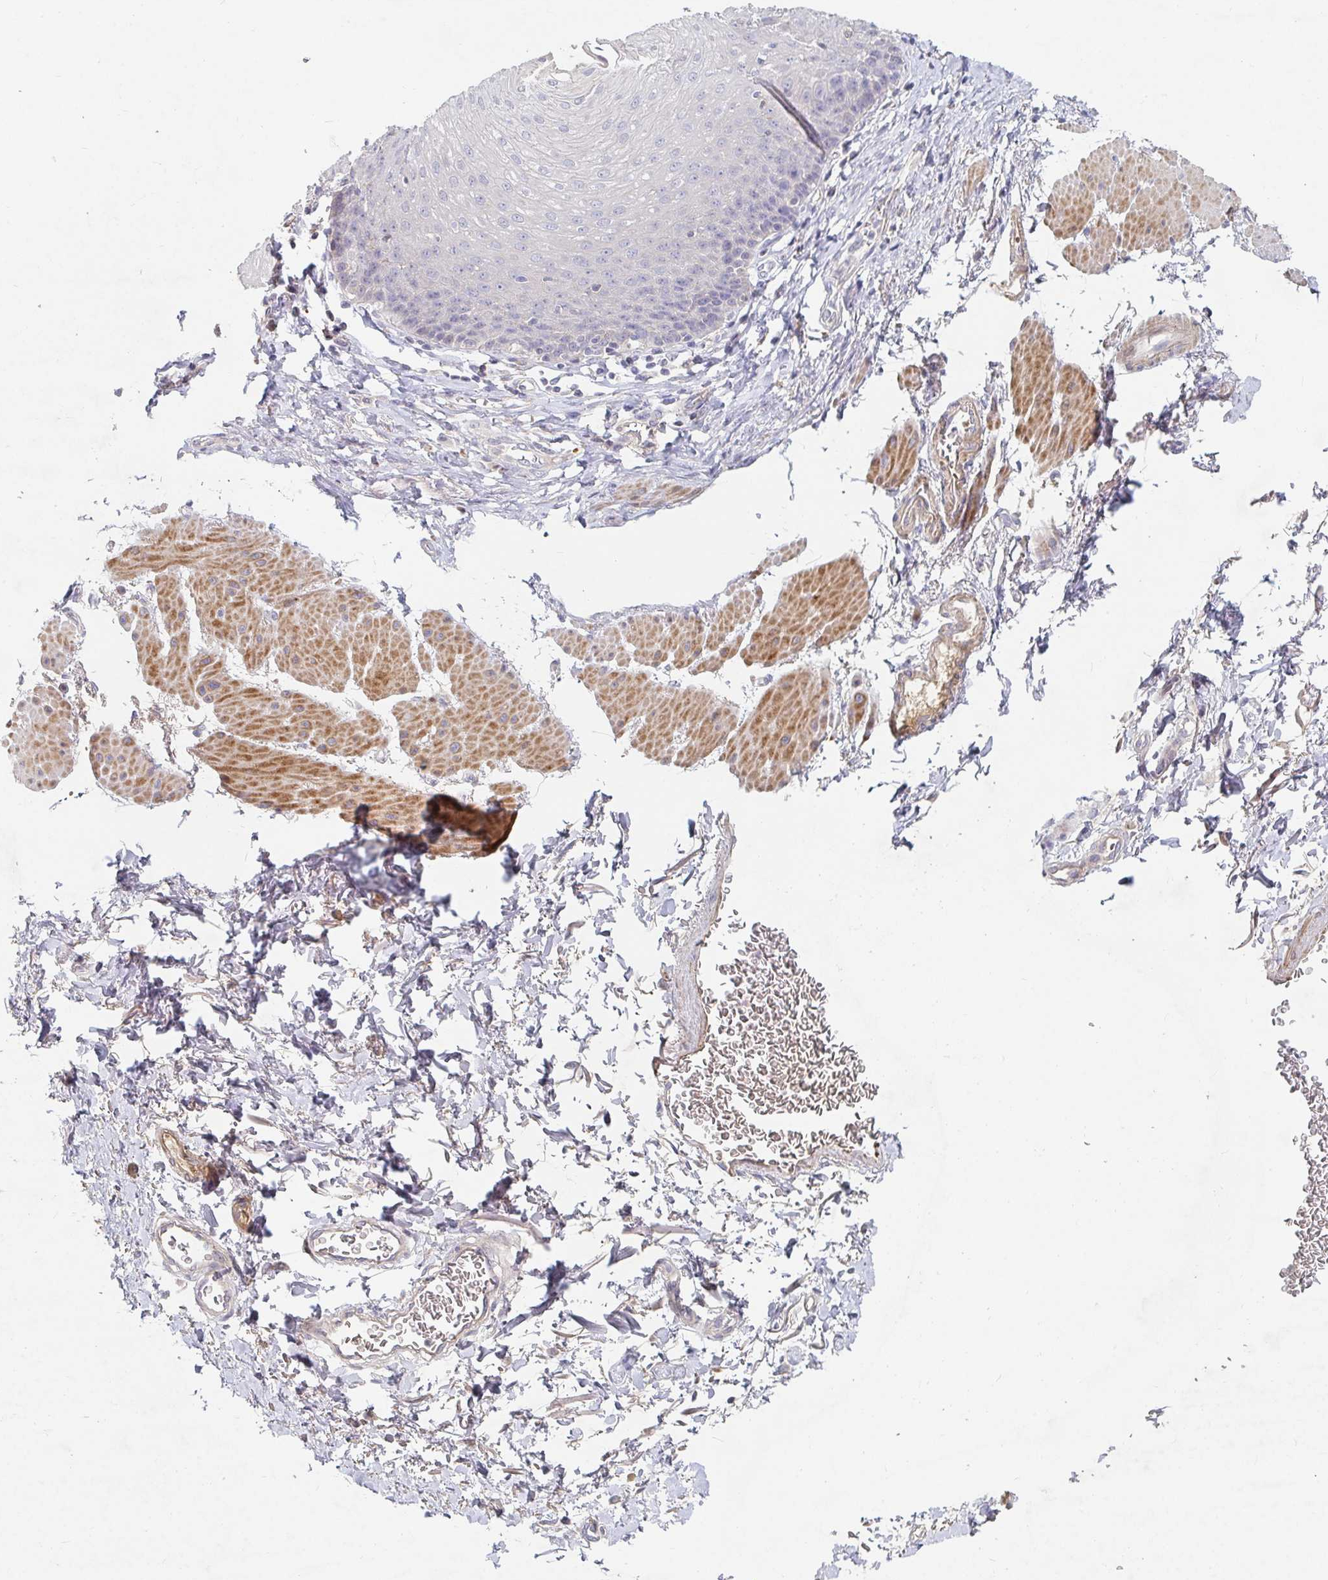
{"staining": {"intensity": "negative", "quantity": "none", "location": "none"}, "tissue": "esophagus", "cell_type": "Squamous epithelial cells", "image_type": "normal", "snomed": [{"axis": "morphology", "description": "Normal tissue, NOS"}, {"axis": "topography", "description": "Esophagus"}], "caption": "Image shows no significant protein staining in squamous epithelial cells of normal esophagus.", "gene": "NME9", "patient": {"sex": "female", "age": 81}}